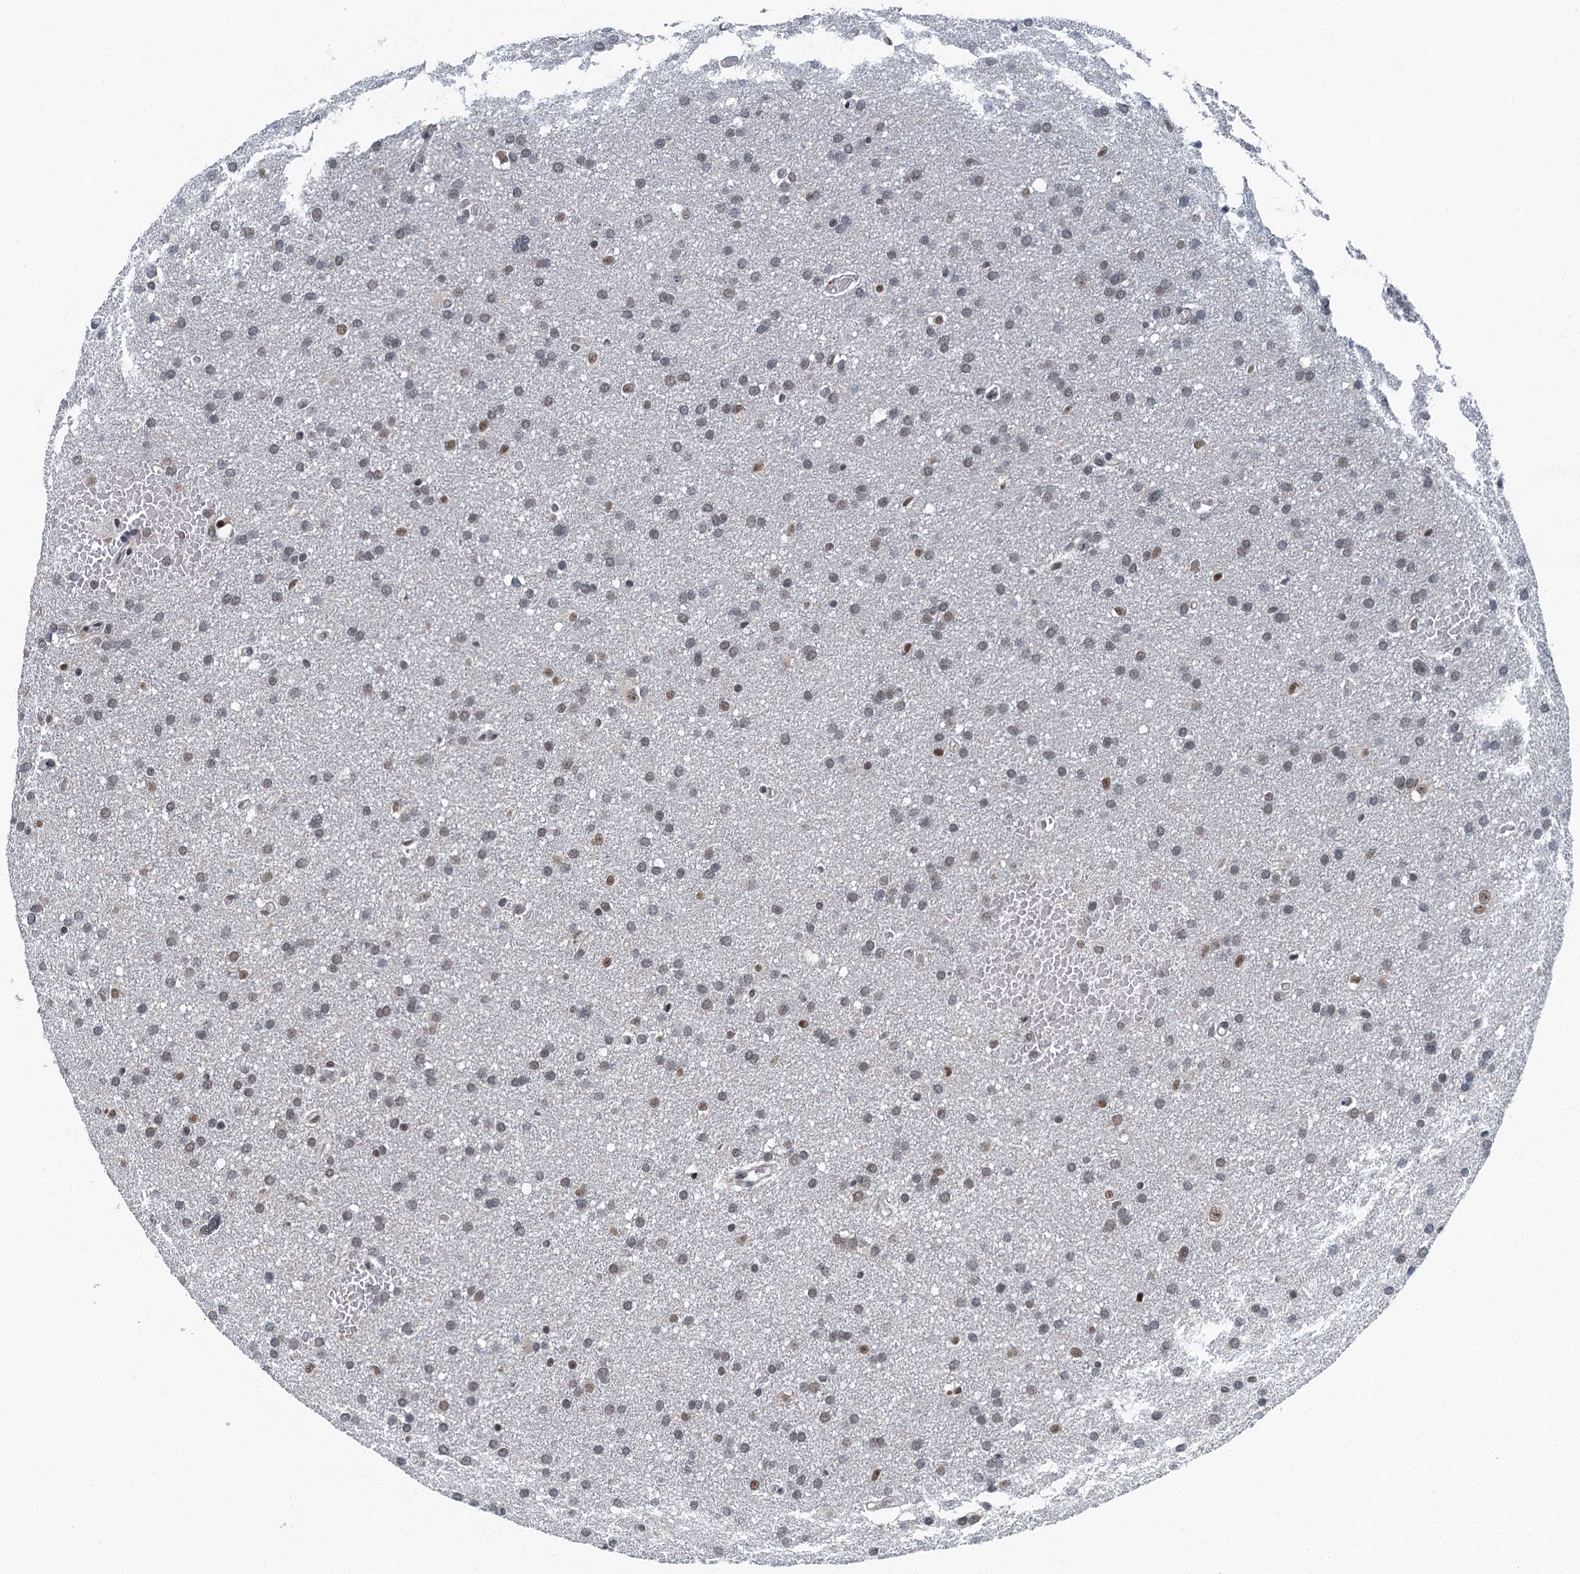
{"staining": {"intensity": "weak", "quantity": ">75%", "location": "nuclear"}, "tissue": "glioma", "cell_type": "Tumor cells", "image_type": "cancer", "snomed": [{"axis": "morphology", "description": "Glioma, malignant, High grade"}, {"axis": "topography", "description": "Cerebral cortex"}], "caption": "Malignant glioma (high-grade) stained for a protein exhibits weak nuclear positivity in tumor cells.", "gene": "GADL1", "patient": {"sex": "female", "age": 36}}